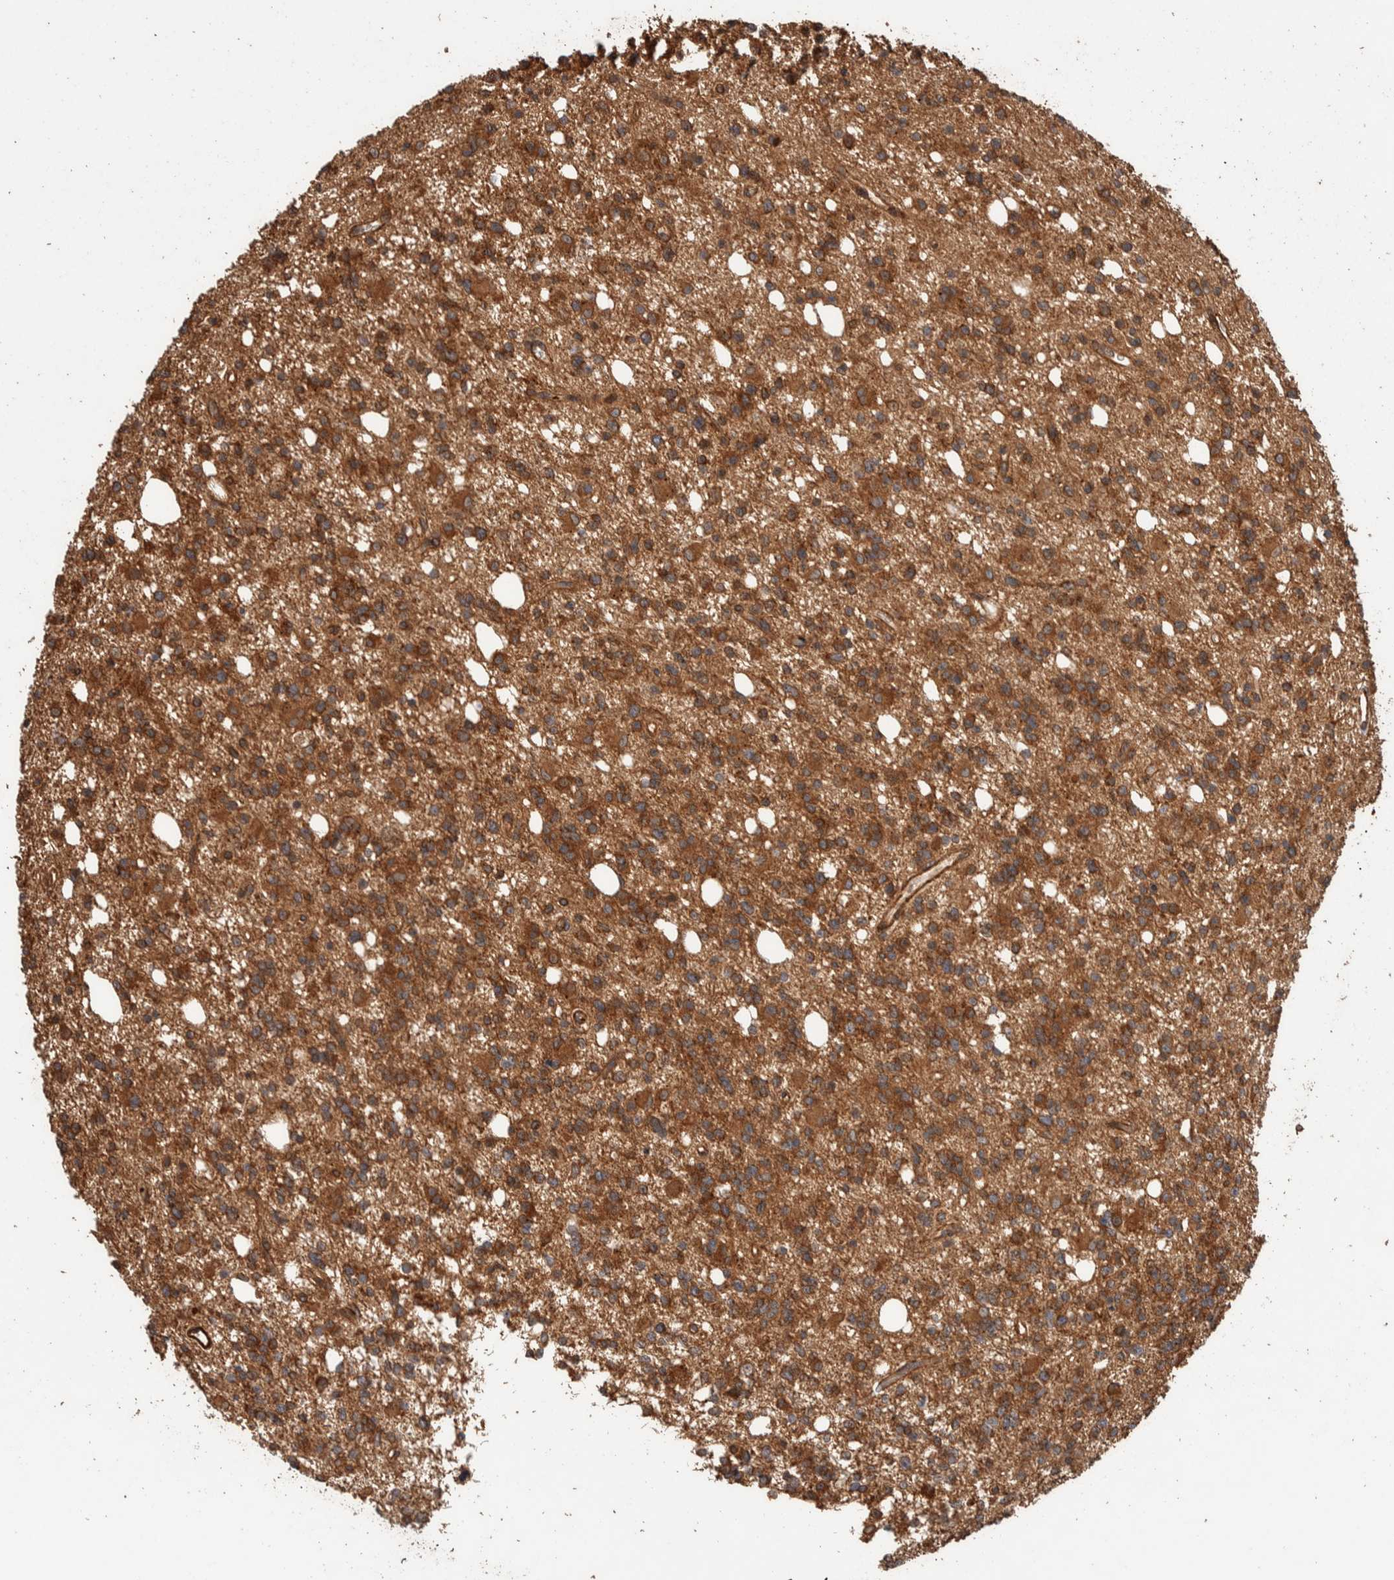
{"staining": {"intensity": "moderate", "quantity": ">75%", "location": "cytoplasmic/membranous"}, "tissue": "glioma", "cell_type": "Tumor cells", "image_type": "cancer", "snomed": [{"axis": "morphology", "description": "Glioma, malignant, High grade"}, {"axis": "topography", "description": "Brain"}], "caption": "Protein staining displays moderate cytoplasmic/membranous expression in approximately >75% of tumor cells in glioma. (IHC, brightfield microscopy, high magnification).", "gene": "SYNRG", "patient": {"sex": "female", "age": 62}}